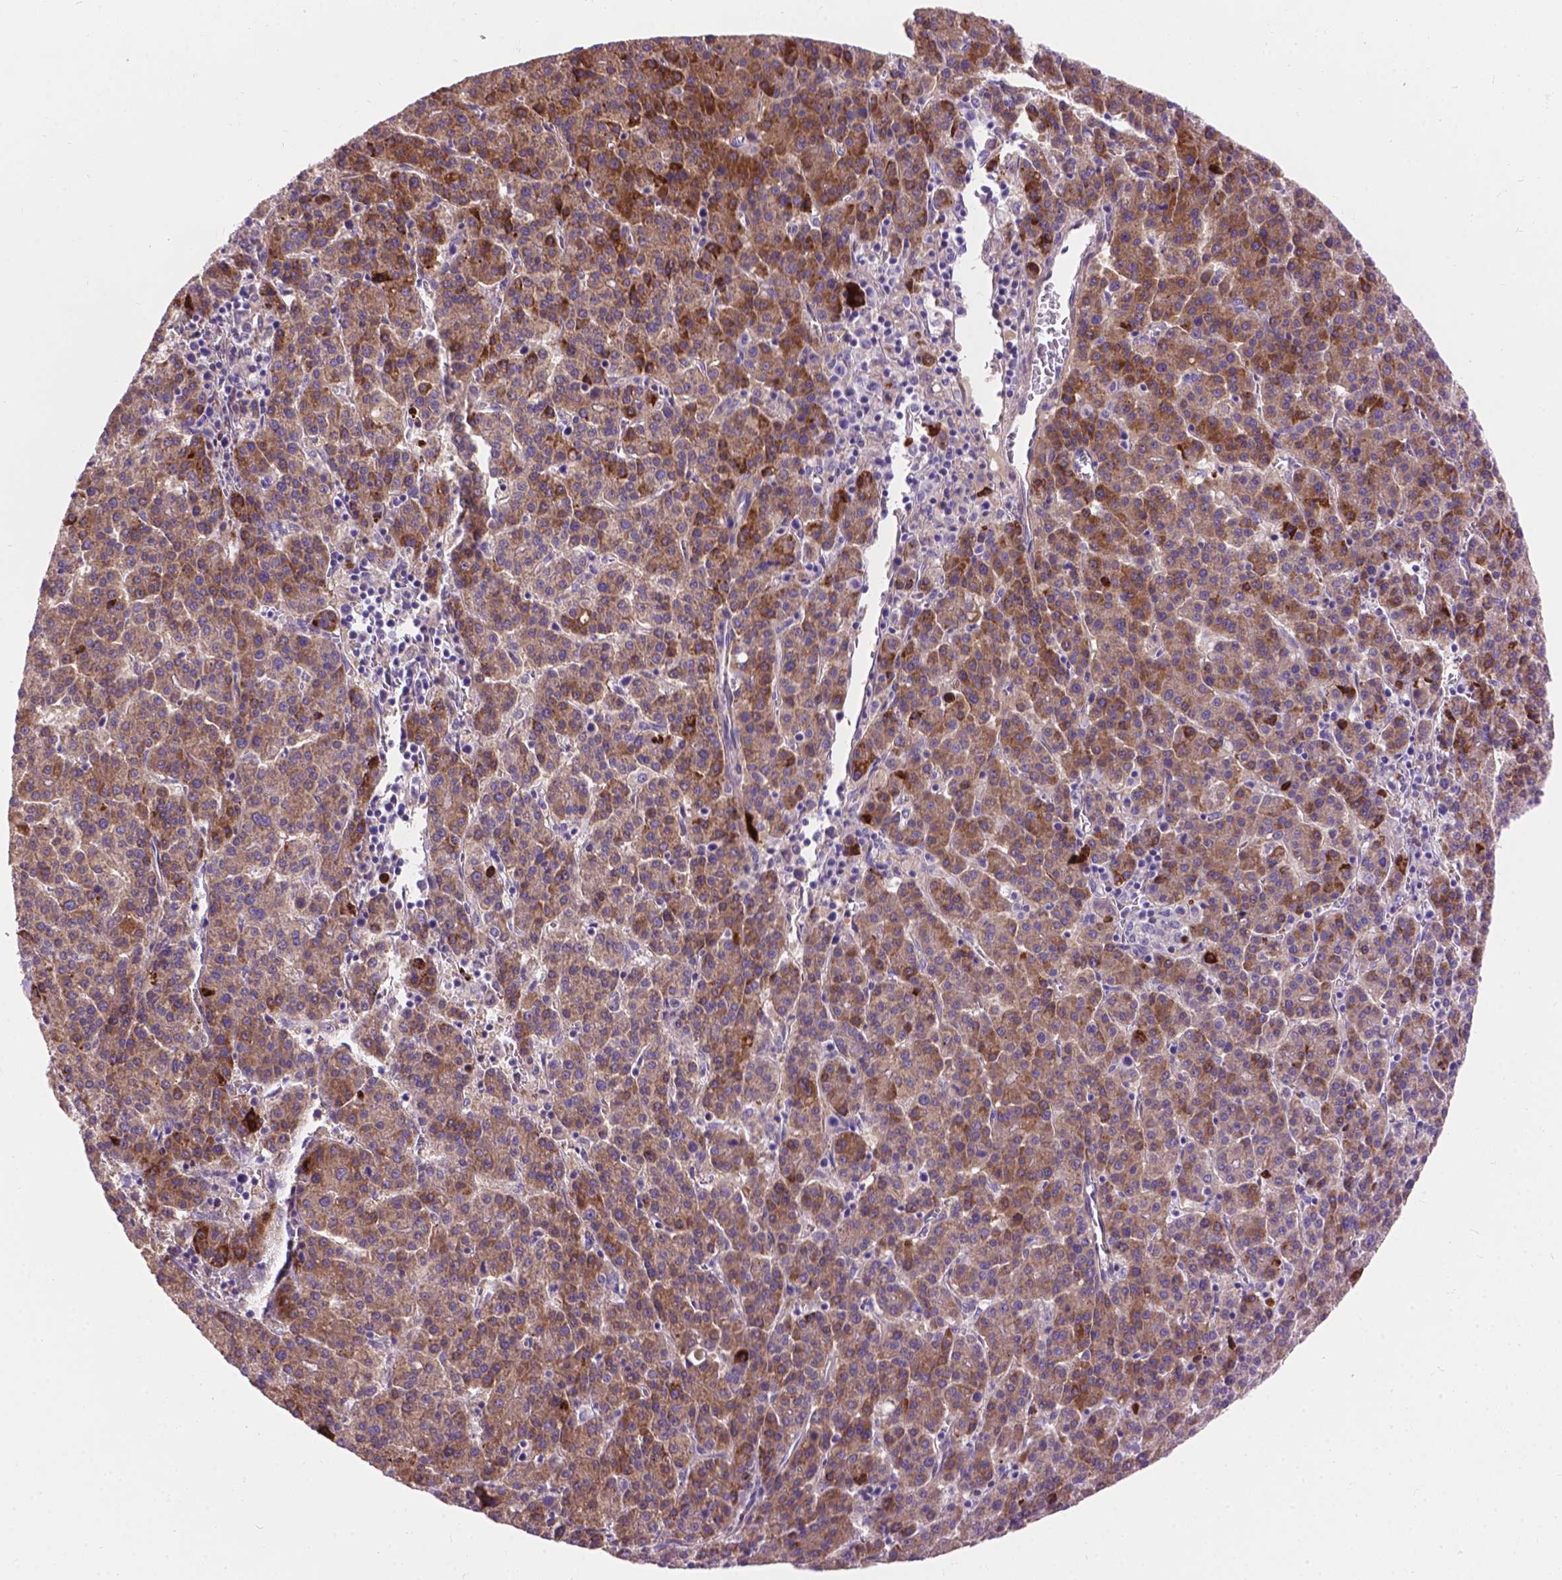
{"staining": {"intensity": "moderate", "quantity": ">75%", "location": "cytoplasmic/membranous"}, "tissue": "liver cancer", "cell_type": "Tumor cells", "image_type": "cancer", "snomed": [{"axis": "morphology", "description": "Carcinoma, Hepatocellular, NOS"}, {"axis": "topography", "description": "Liver"}], "caption": "Moderate cytoplasmic/membranous staining is present in about >75% of tumor cells in liver cancer (hepatocellular carcinoma).", "gene": "NOXO1", "patient": {"sex": "female", "age": 58}}